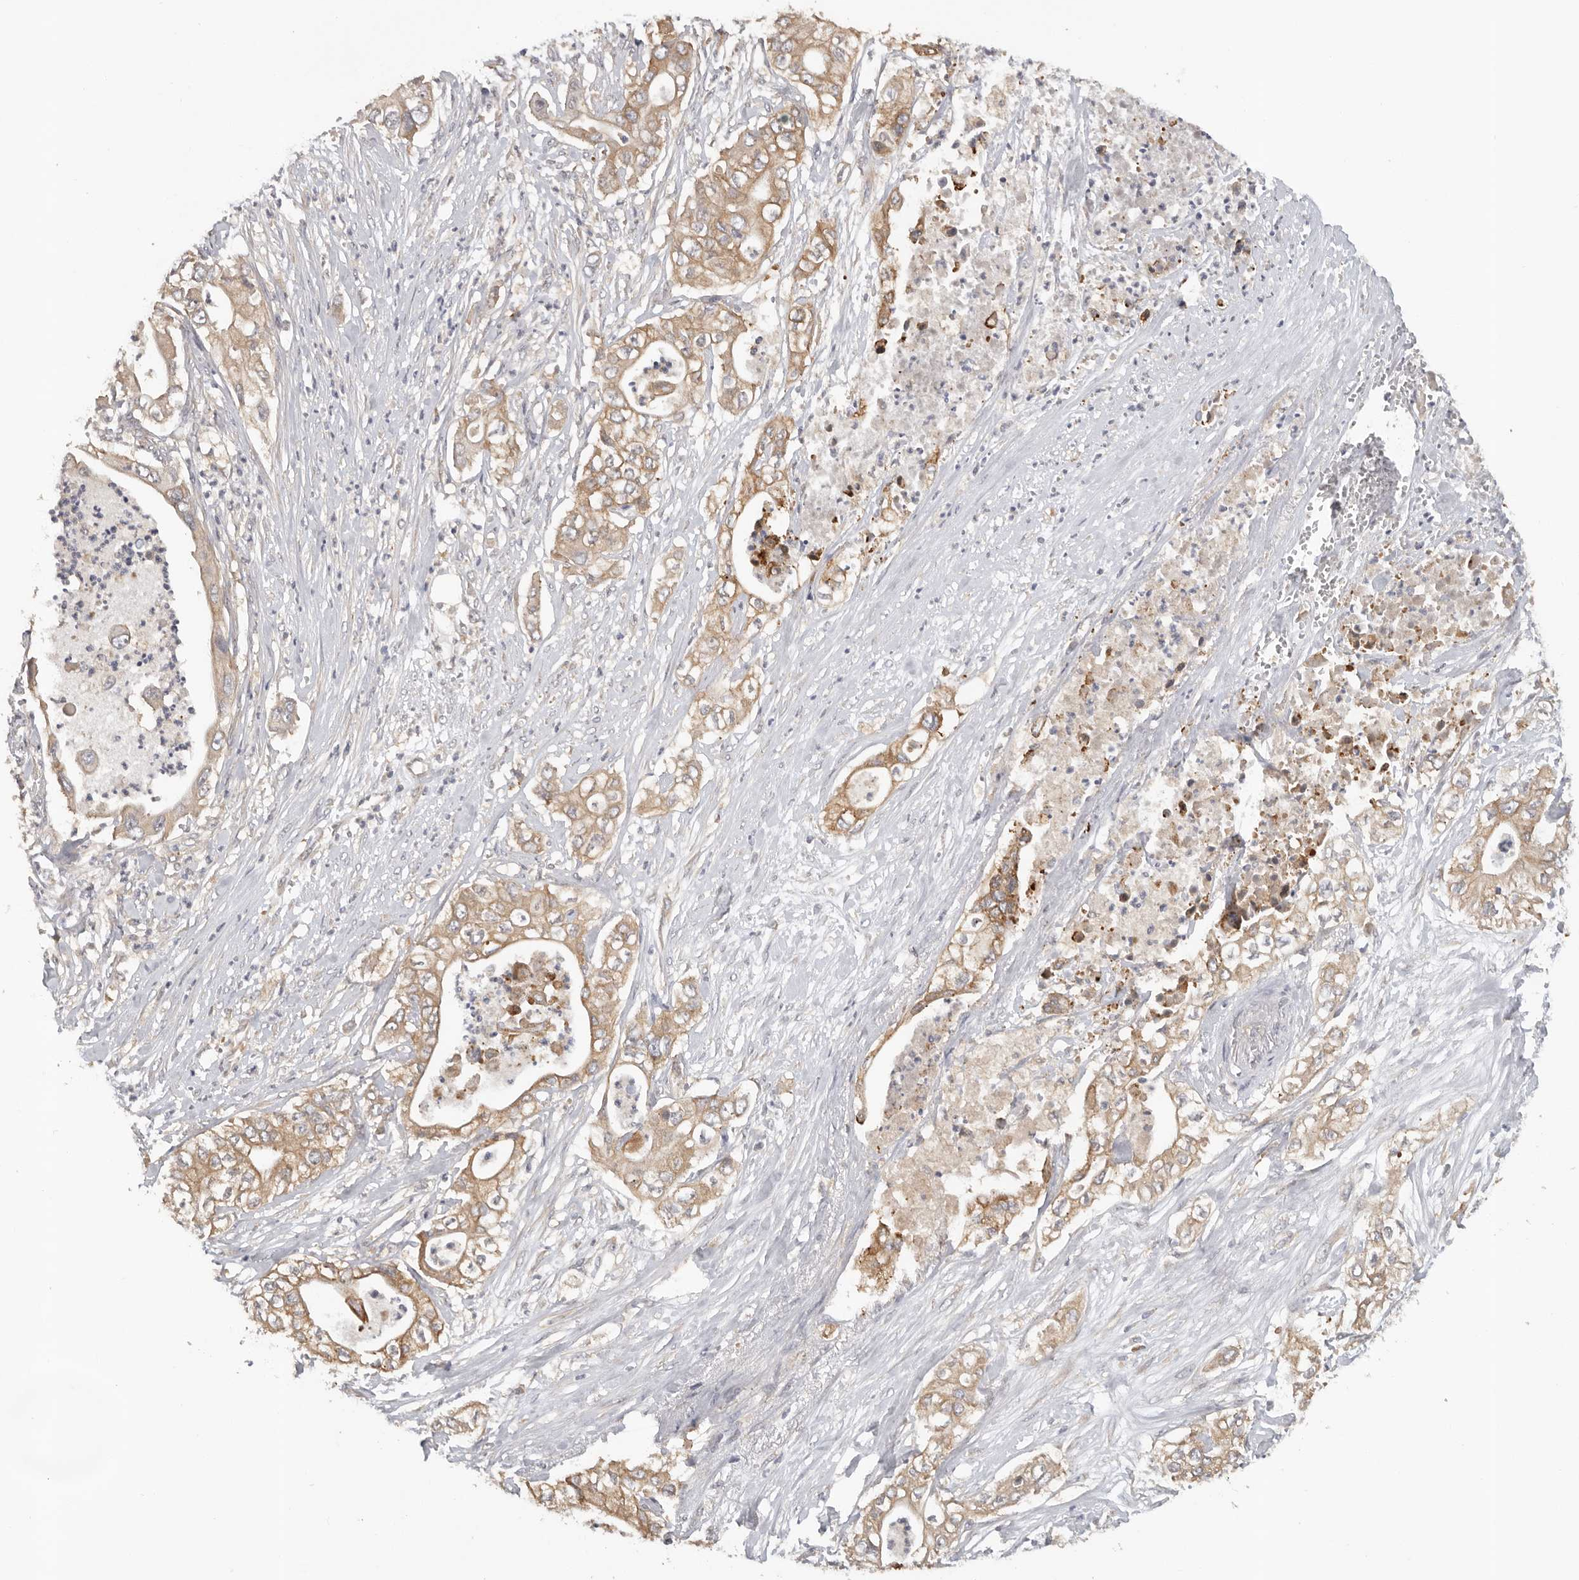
{"staining": {"intensity": "moderate", "quantity": ">75%", "location": "cytoplasmic/membranous"}, "tissue": "pancreatic cancer", "cell_type": "Tumor cells", "image_type": "cancer", "snomed": [{"axis": "morphology", "description": "Adenocarcinoma, NOS"}, {"axis": "topography", "description": "Pancreas"}], "caption": "Pancreatic cancer stained with immunohistochemistry (IHC) reveals moderate cytoplasmic/membranous expression in about >75% of tumor cells.", "gene": "PPP1R42", "patient": {"sex": "female", "age": 78}}